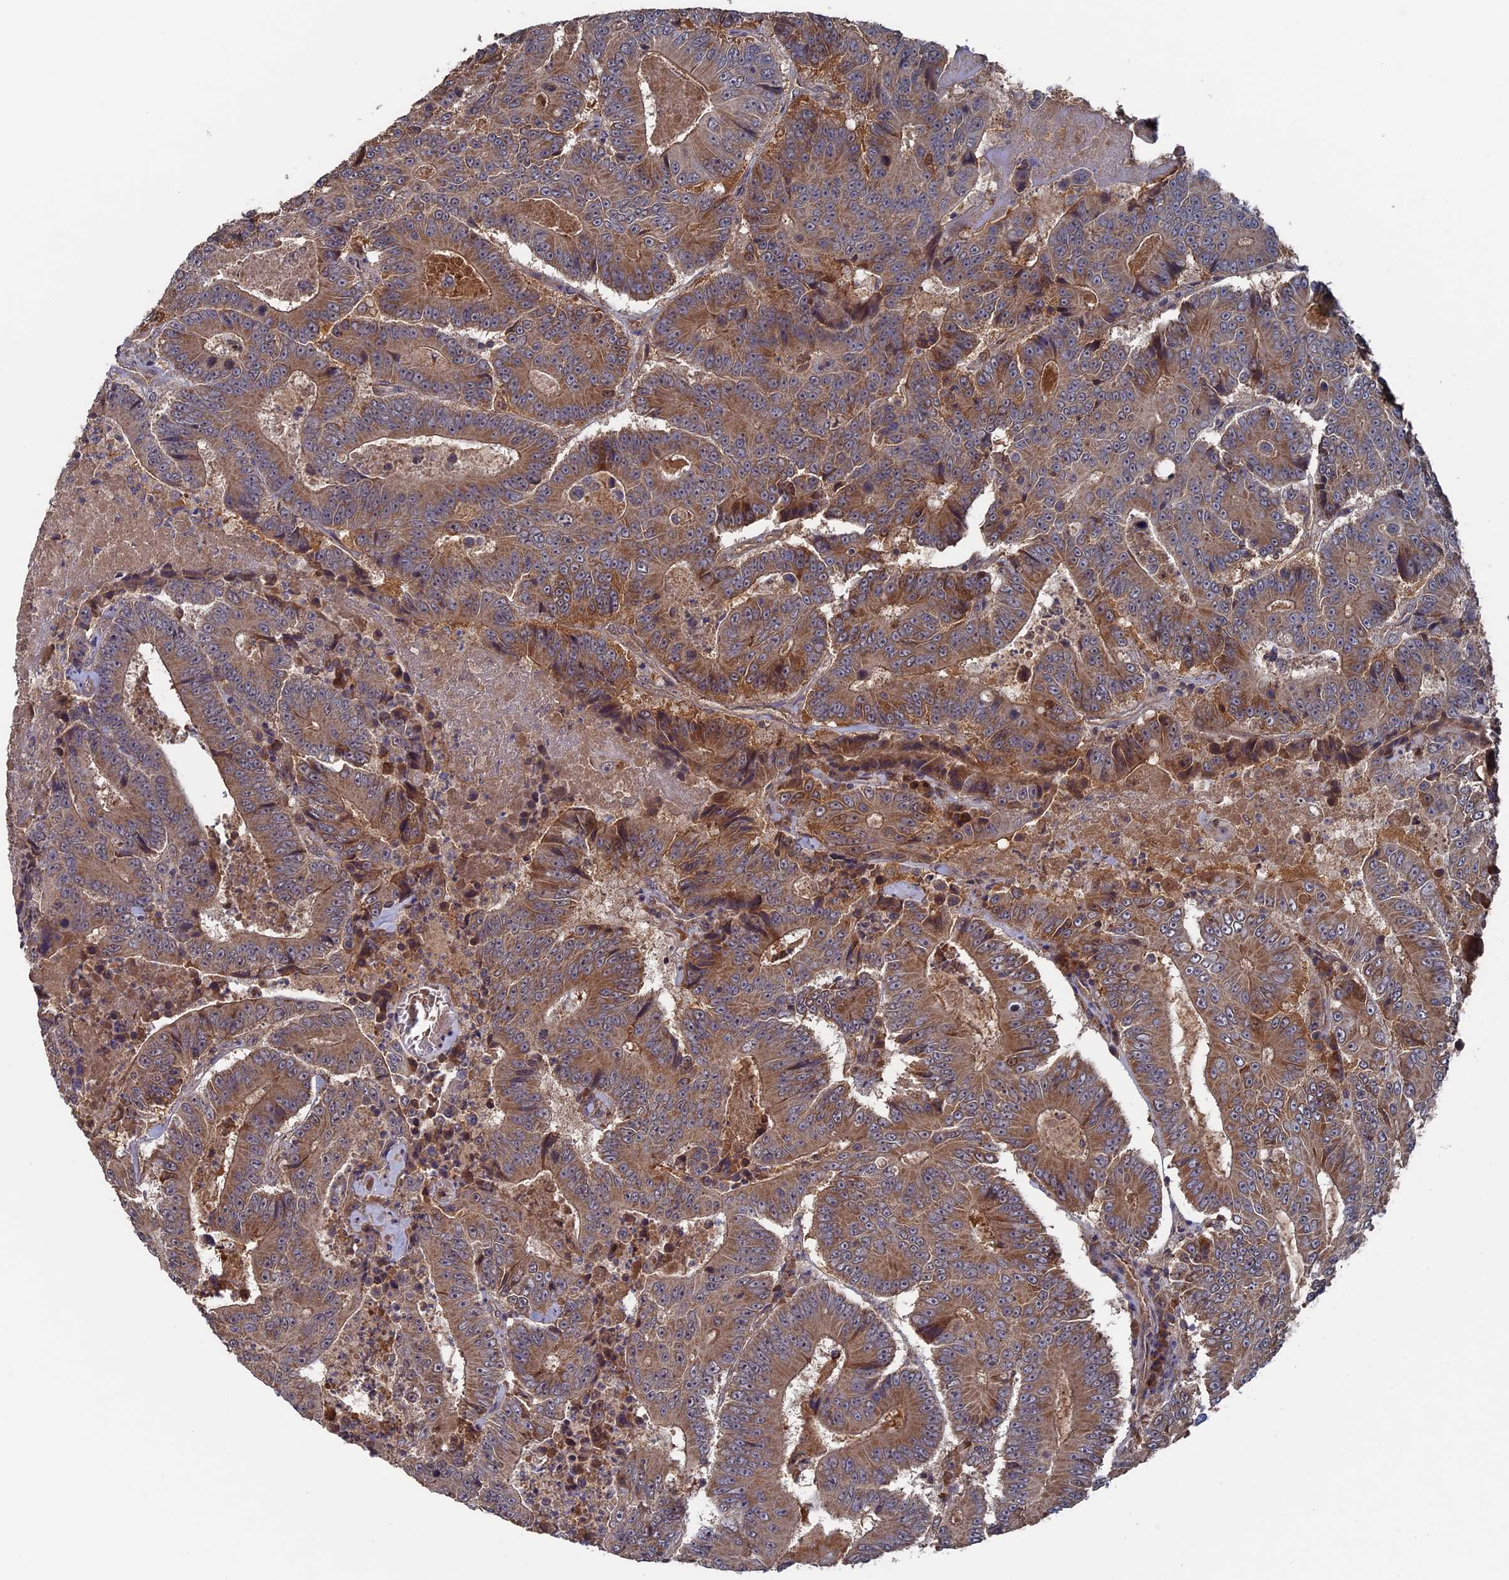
{"staining": {"intensity": "moderate", "quantity": ">75%", "location": "cytoplasmic/membranous"}, "tissue": "colorectal cancer", "cell_type": "Tumor cells", "image_type": "cancer", "snomed": [{"axis": "morphology", "description": "Adenocarcinoma, NOS"}, {"axis": "topography", "description": "Colon"}], "caption": "Tumor cells display medium levels of moderate cytoplasmic/membranous staining in about >75% of cells in human colorectal cancer (adenocarcinoma). (Stains: DAB in brown, nuclei in blue, Microscopy: brightfield microscopy at high magnification).", "gene": "RAB15", "patient": {"sex": "male", "age": 83}}